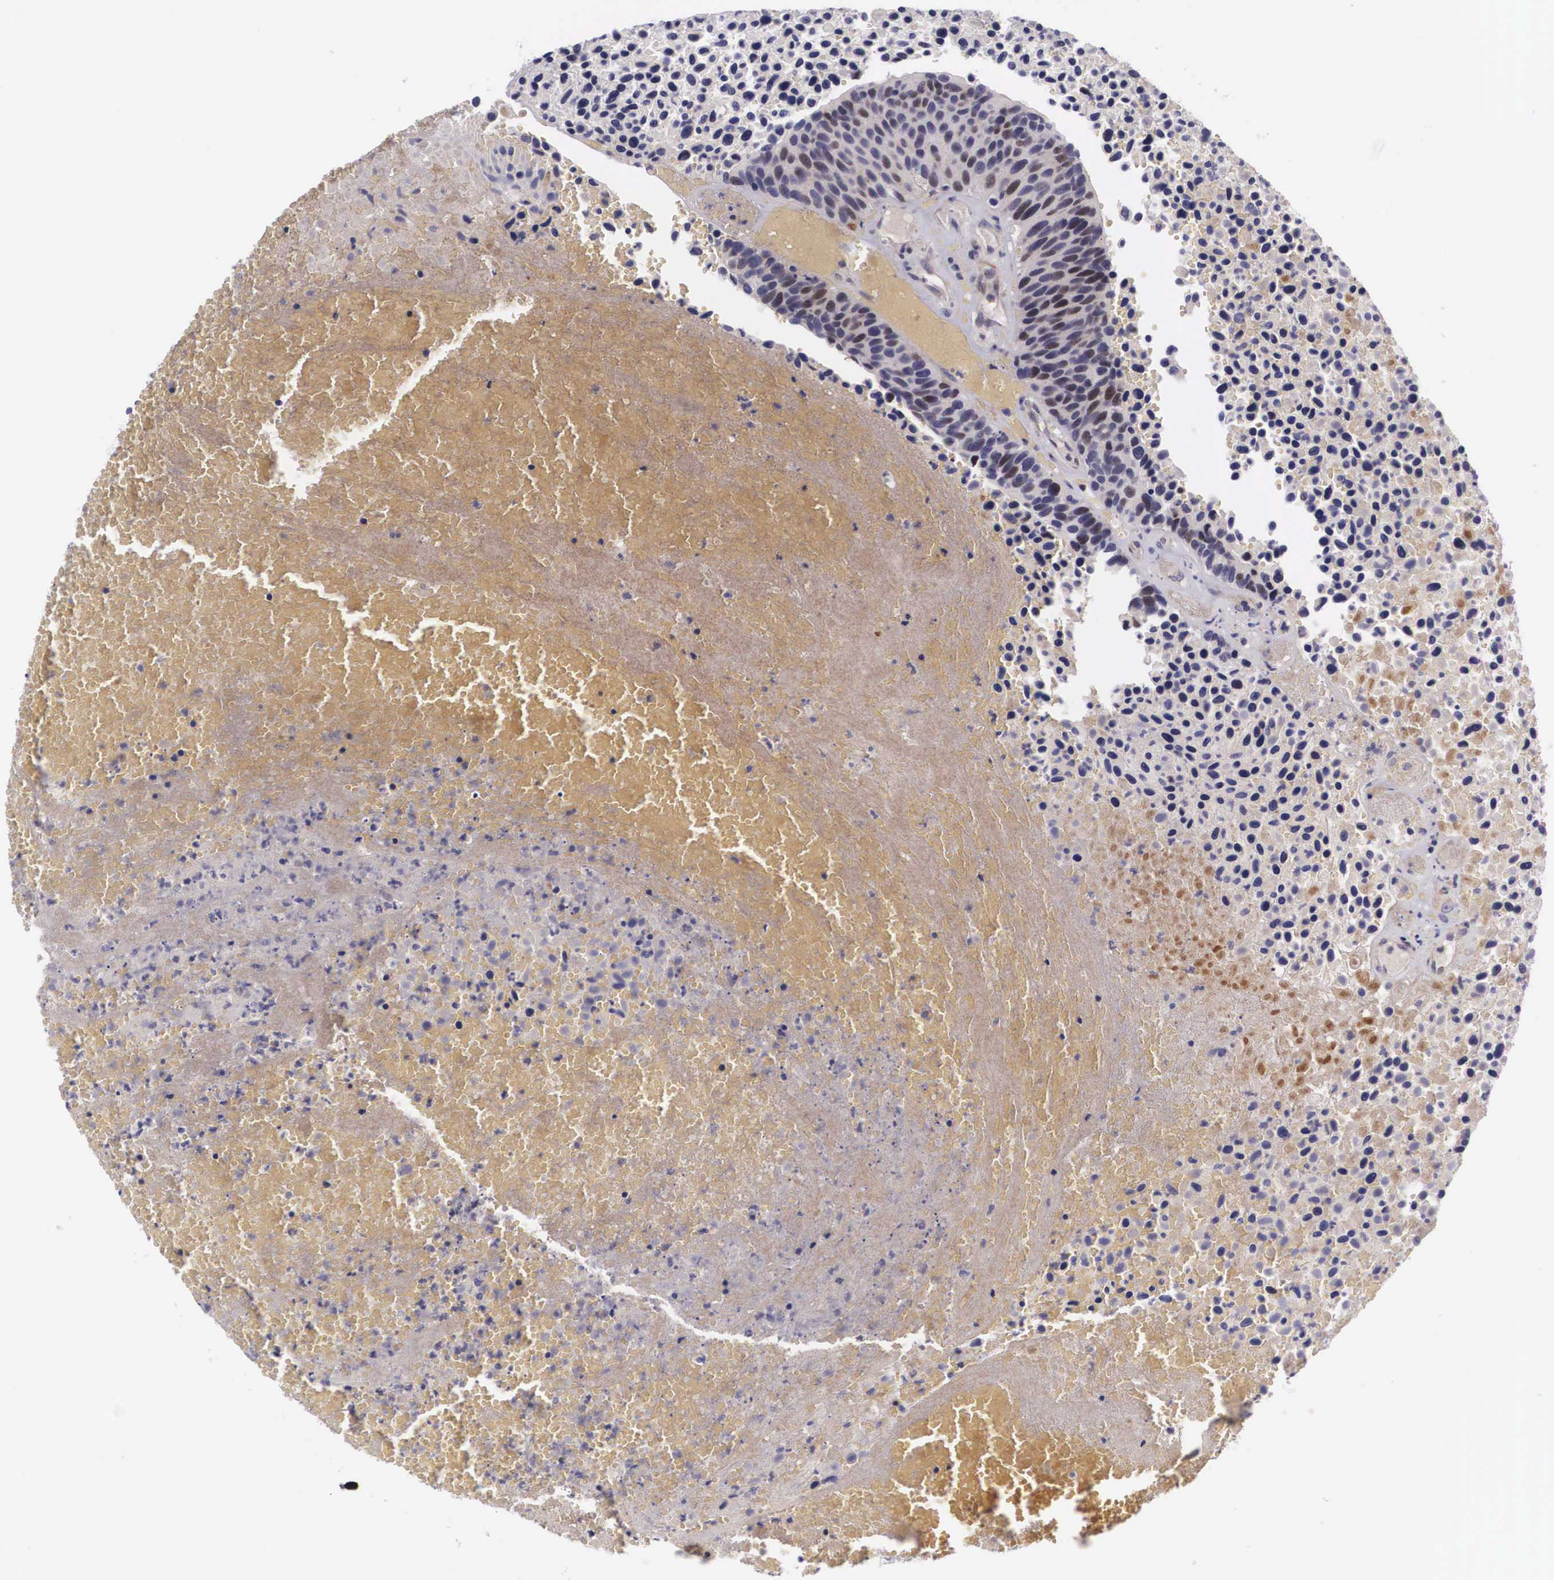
{"staining": {"intensity": "weak", "quantity": "25%-75%", "location": "nuclear"}, "tissue": "urothelial cancer", "cell_type": "Tumor cells", "image_type": "cancer", "snomed": [{"axis": "morphology", "description": "Urothelial carcinoma, High grade"}, {"axis": "topography", "description": "Urinary bladder"}], "caption": "DAB immunohistochemical staining of urothelial cancer displays weak nuclear protein staining in about 25%-75% of tumor cells. The staining is performed using DAB (3,3'-diaminobenzidine) brown chromogen to label protein expression. The nuclei are counter-stained blue using hematoxylin.", "gene": "EMID1", "patient": {"sex": "male", "age": 66}}